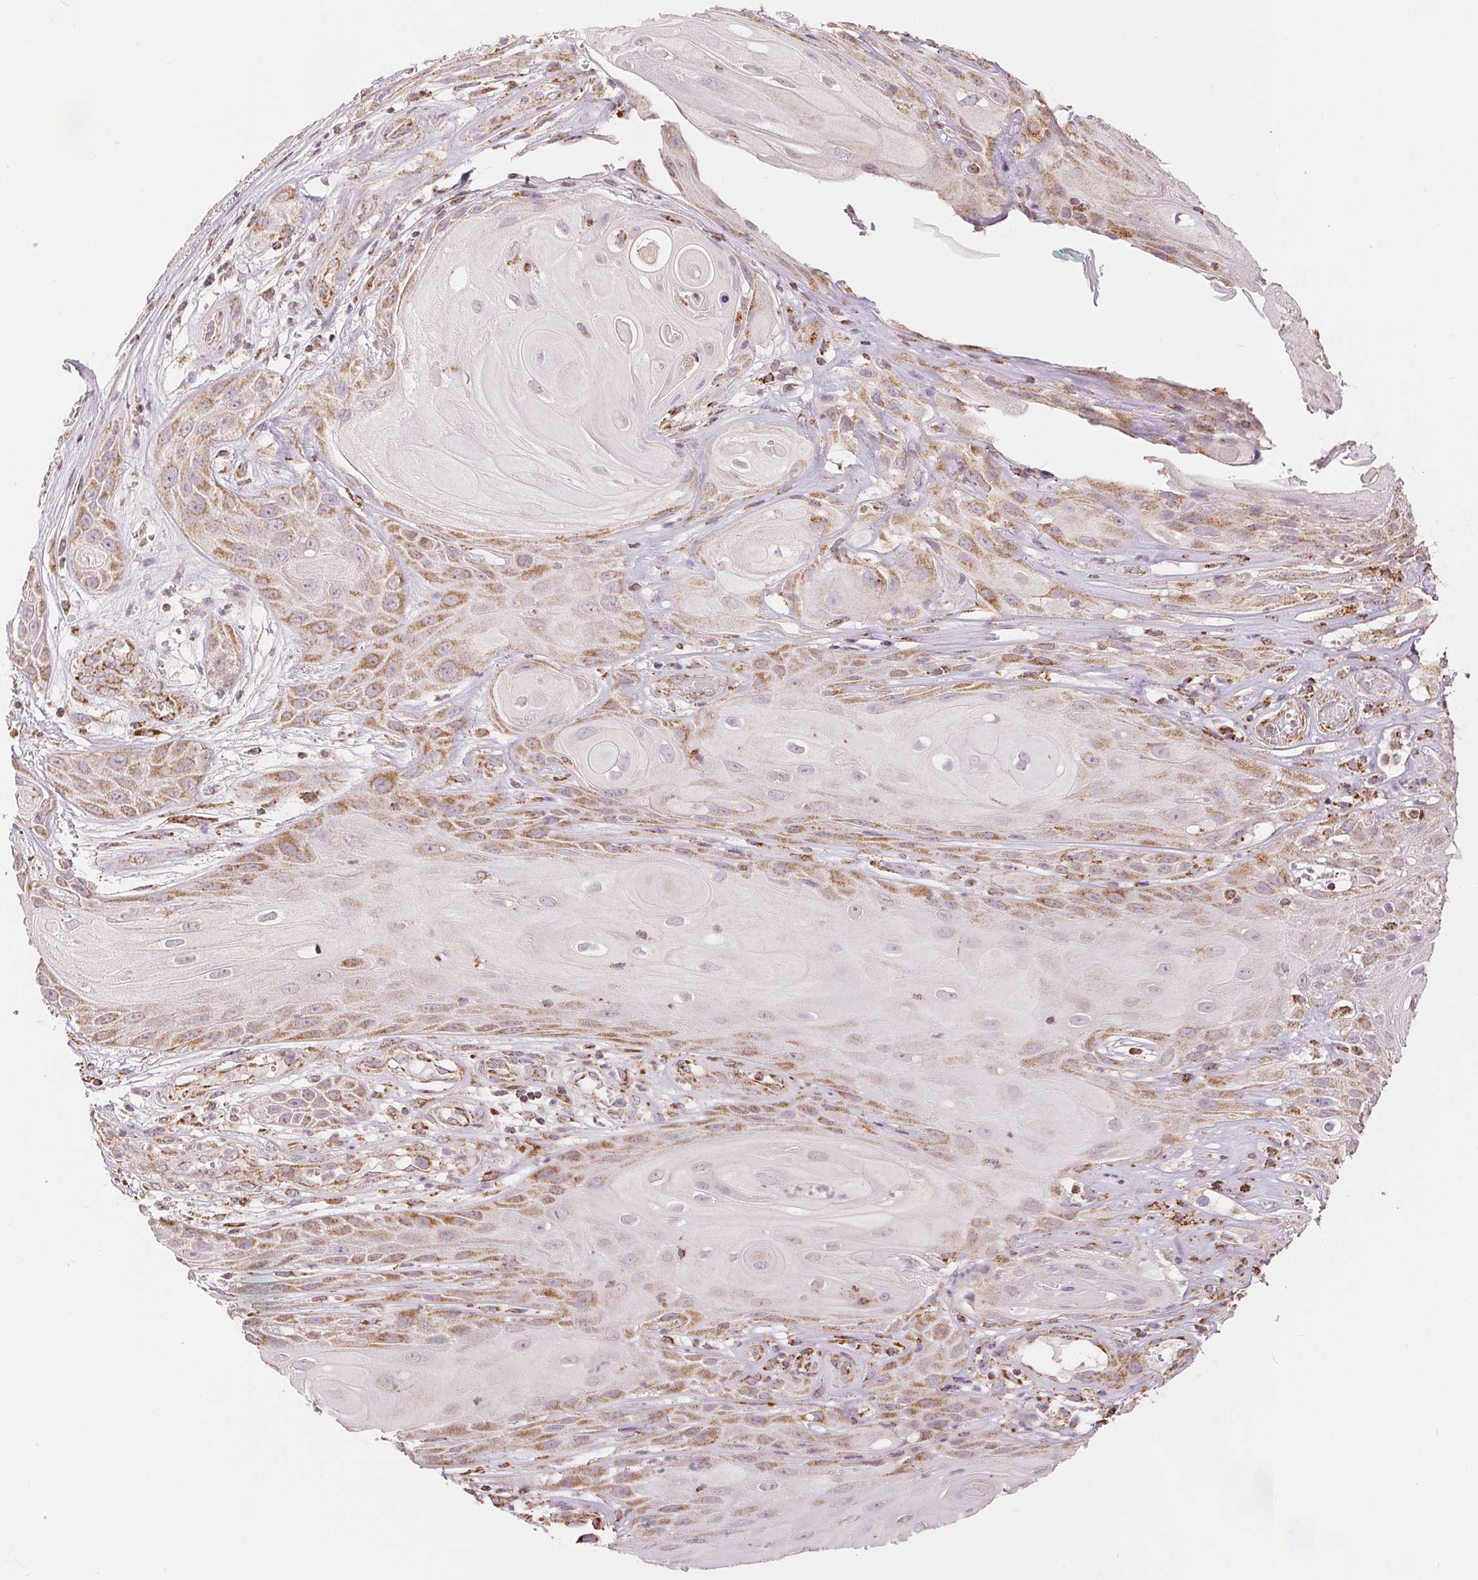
{"staining": {"intensity": "moderate", "quantity": "25%-75%", "location": "cytoplasmic/membranous"}, "tissue": "skin cancer", "cell_type": "Tumor cells", "image_type": "cancer", "snomed": [{"axis": "morphology", "description": "Squamous cell carcinoma, NOS"}, {"axis": "topography", "description": "Skin"}], "caption": "Immunohistochemical staining of skin cancer (squamous cell carcinoma) demonstrates medium levels of moderate cytoplasmic/membranous expression in approximately 25%-75% of tumor cells.", "gene": "SDHB", "patient": {"sex": "male", "age": 62}}